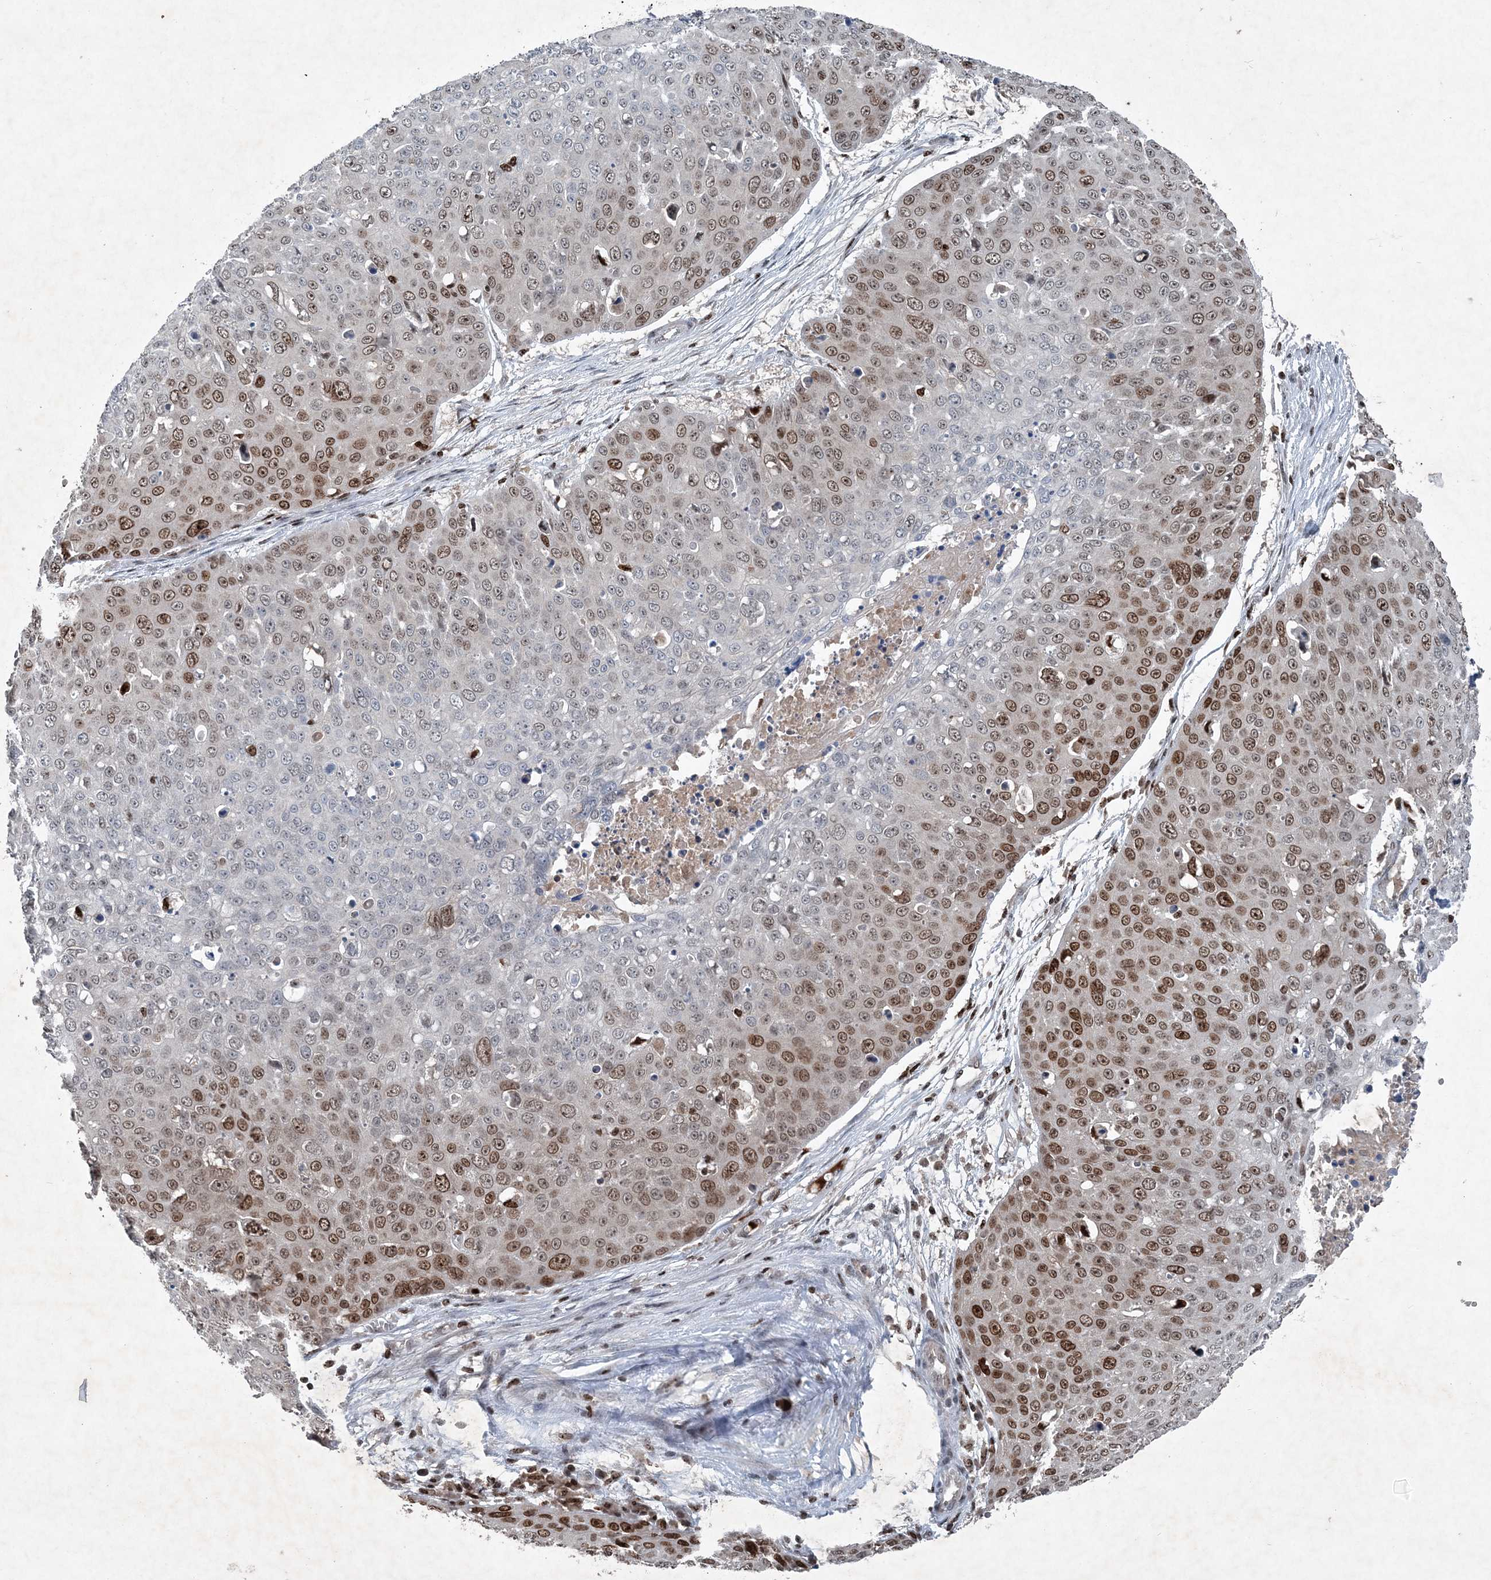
{"staining": {"intensity": "moderate", "quantity": "25%-75%", "location": "nuclear"}, "tissue": "skin cancer", "cell_type": "Tumor cells", "image_type": "cancer", "snomed": [{"axis": "morphology", "description": "Squamous cell carcinoma, NOS"}, {"axis": "topography", "description": "Skin"}], "caption": "Immunohistochemistry image of skin squamous cell carcinoma stained for a protein (brown), which exhibits medium levels of moderate nuclear positivity in approximately 25%-75% of tumor cells.", "gene": "QTRT2", "patient": {"sex": "male", "age": 71}}